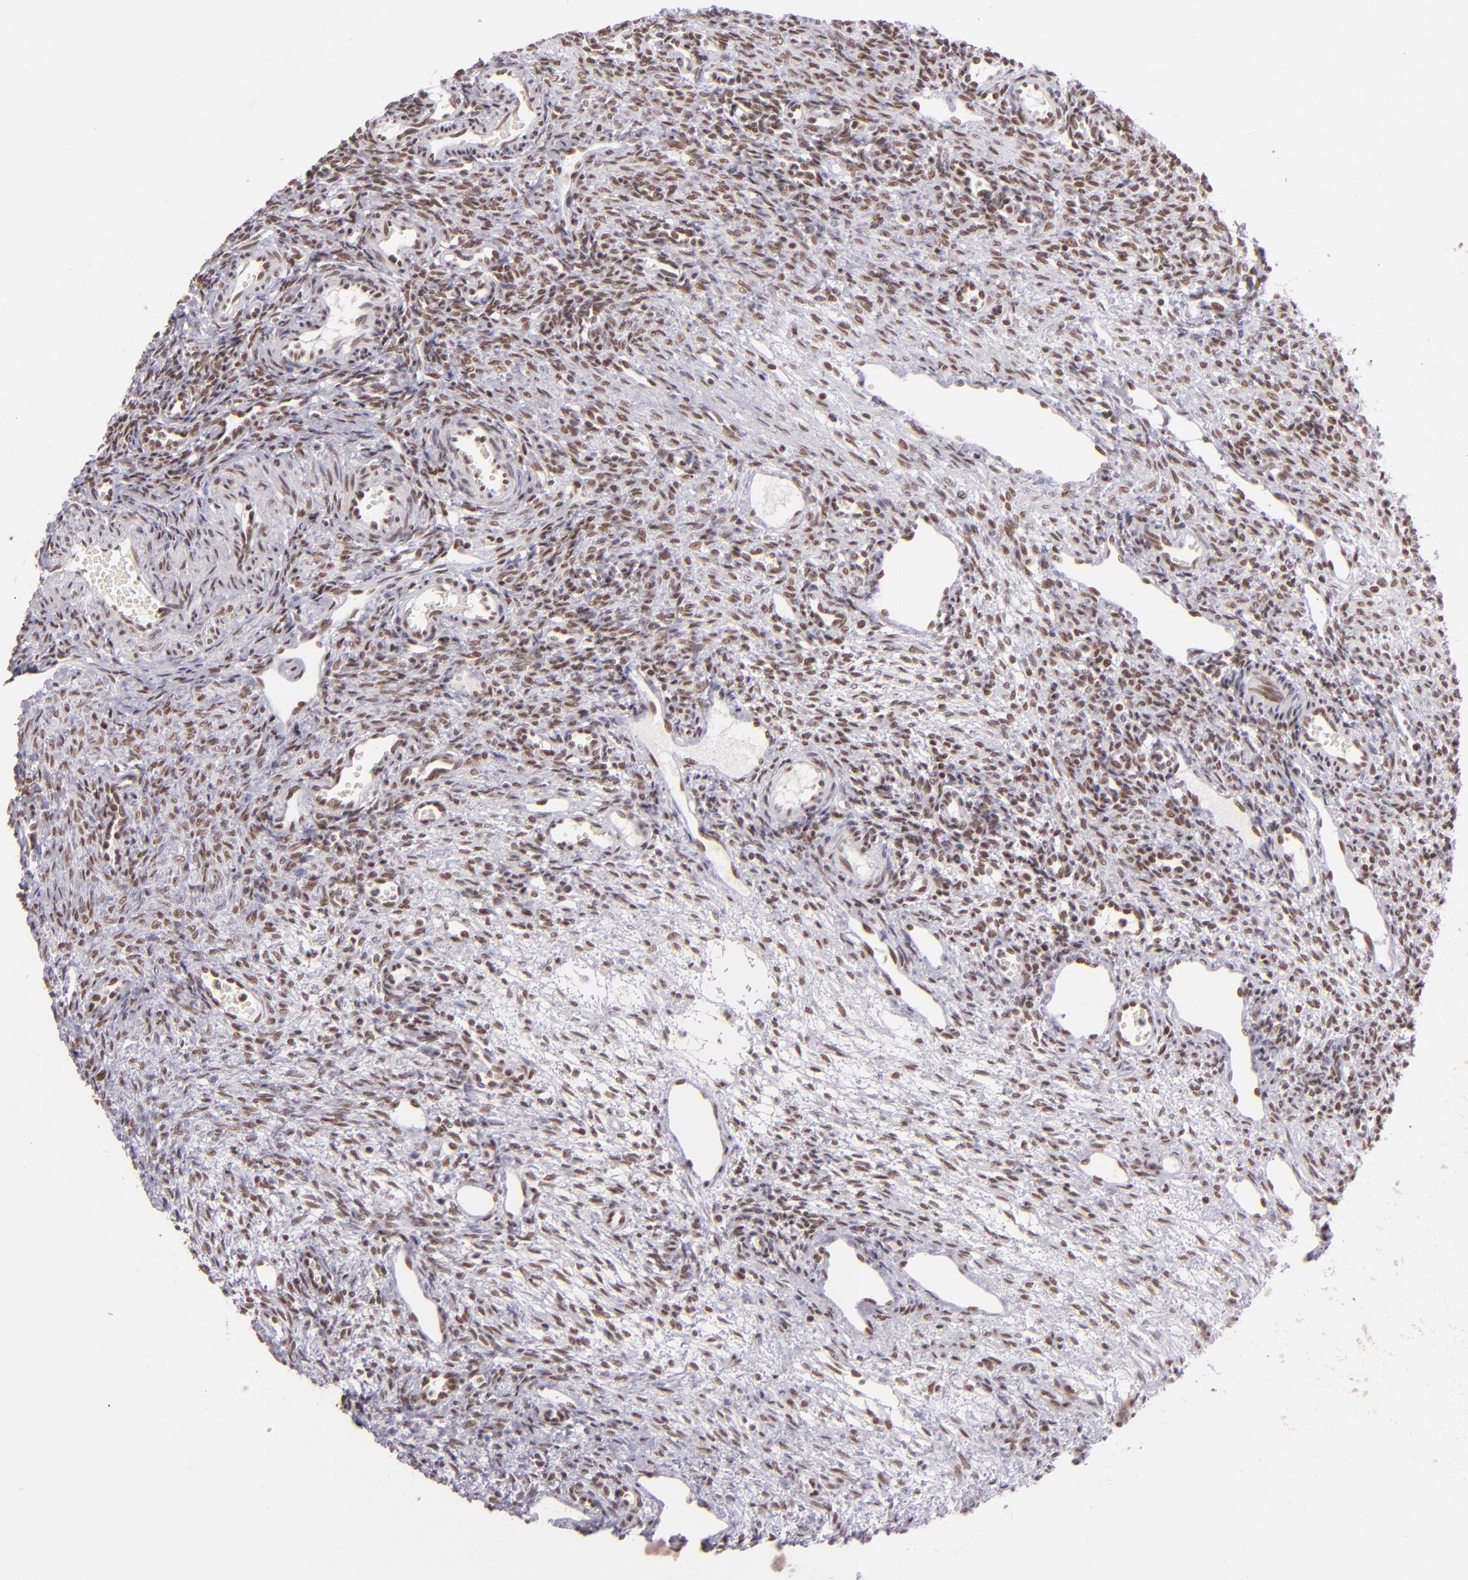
{"staining": {"intensity": "weak", "quantity": "25%-75%", "location": "nuclear"}, "tissue": "ovary", "cell_type": "Ovarian stroma cells", "image_type": "normal", "snomed": [{"axis": "morphology", "description": "Normal tissue, NOS"}, {"axis": "topography", "description": "Ovary"}], "caption": "A brown stain highlights weak nuclear positivity of a protein in ovarian stroma cells of benign human ovary. The staining was performed using DAB to visualize the protein expression in brown, while the nuclei were stained in blue with hematoxylin (Magnification: 20x).", "gene": "BRD8", "patient": {"sex": "female", "age": 33}}